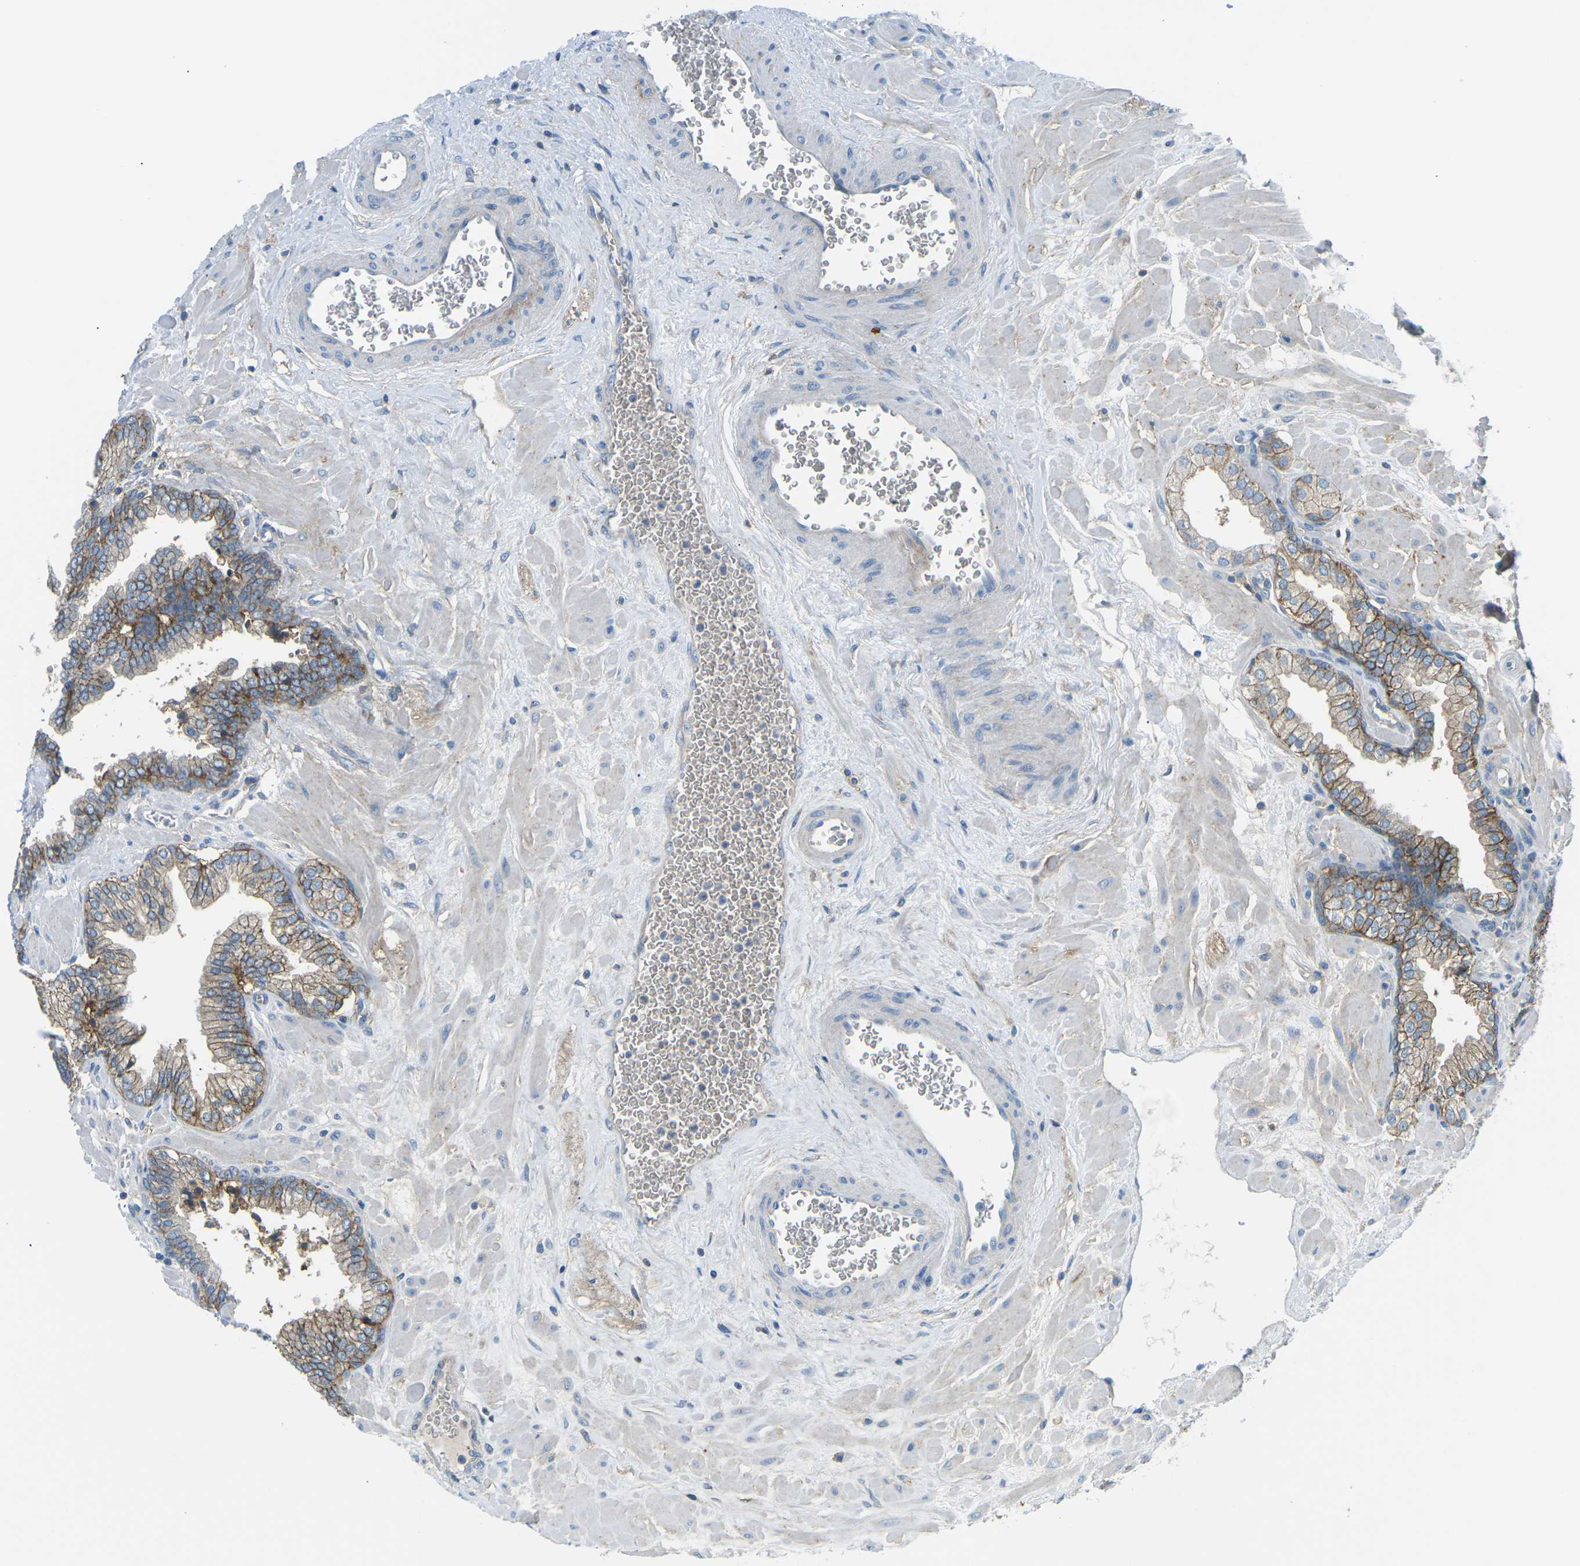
{"staining": {"intensity": "moderate", "quantity": ">75%", "location": "cytoplasmic/membranous"}, "tissue": "prostate", "cell_type": "Glandular cells", "image_type": "normal", "snomed": [{"axis": "morphology", "description": "Normal tissue, NOS"}, {"axis": "morphology", "description": "Urothelial carcinoma, Low grade"}, {"axis": "topography", "description": "Urinary bladder"}, {"axis": "topography", "description": "Prostate"}], "caption": "High-magnification brightfield microscopy of benign prostate stained with DAB (3,3'-diaminobenzidine) (brown) and counterstained with hematoxylin (blue). glandular cells exhibit moderate cytoplasmic/membranous positivity is present in approximately>75% of cells. (DAB = brown stain, brightfield microscopy at high magnification).", "gene": "CD47", "patient": {"sex": "male", "age": 60}}